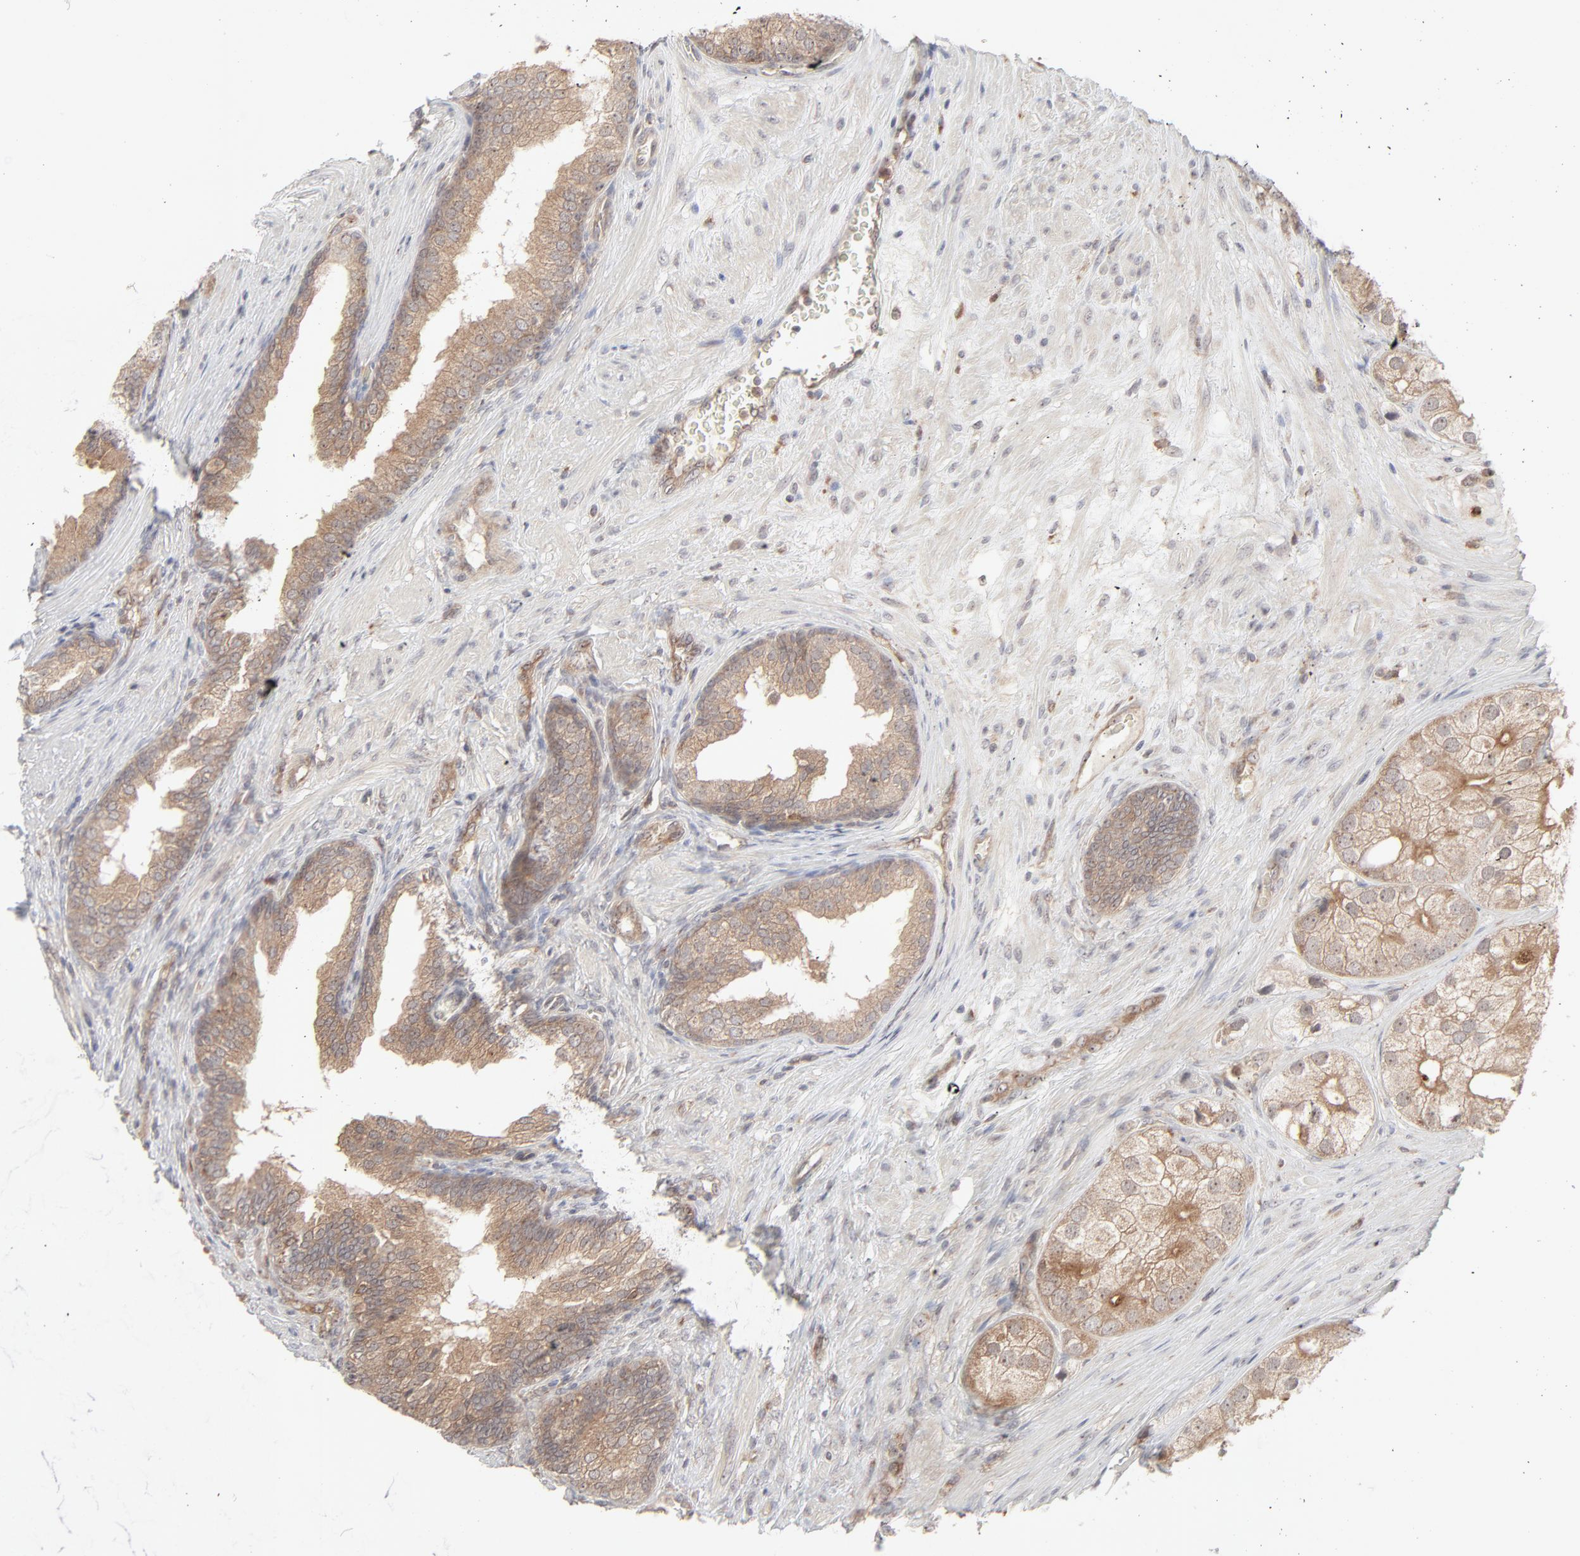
{"staining": {"intensity": "moderate", "quantity": ">75%", "location": "cytoplasmic/membranous"}, "tissue": "prostate cancer", "cell_type": "Tumor cells", "image_type": "cancer", "snomed": [{"axis": "morphology", "description": "Adenocarcinoma, Low grade"}, {"axis": "topography", "description": "Prostate"}], "caption": "An image of prostate adenocarcinoma (low-grade) stained for a protein shows moderate cytoplasmic/membranous brown staining in tumor cells.", "gene": "RAB5C", "patient": {"sex": "male", "age": 69}}